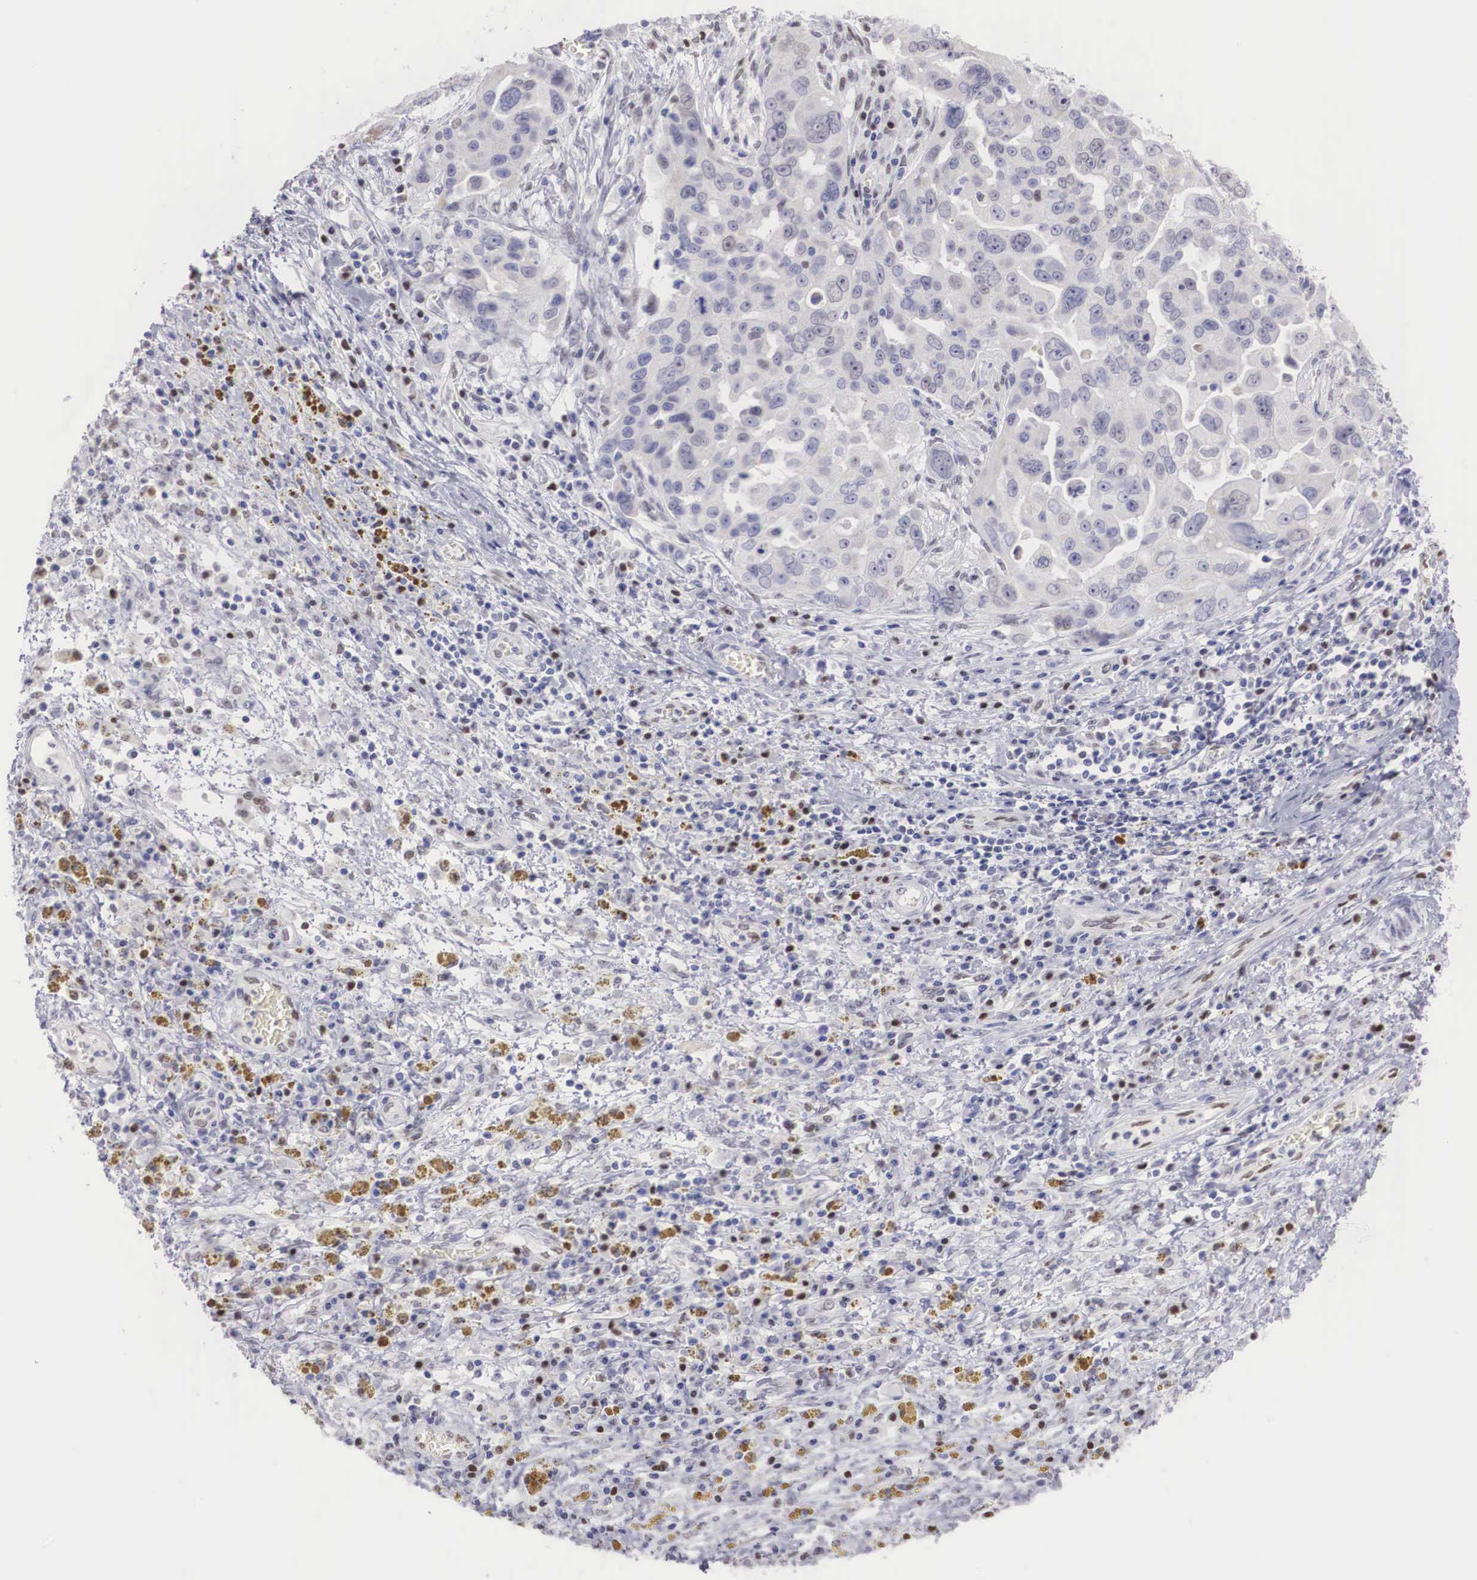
{"staining": {"intensity": "negative", "quantity": "none", "location": "none"}, "tissue": "ovarian cancer", "cell_type": "Tumor cells", "image_type": "cancer", "snomed": [{"axis": "morphology", "description": "Carcinoma, endometroid"}, {"axis": "topography", "description": "Ovary"}], "caption": "Human ovarian cancer stained for a protein using immunohistochemistry shows no positivity in tumor cells.", "gene": "HMGN5", "patient": {"sex": "female", "age": 75}}